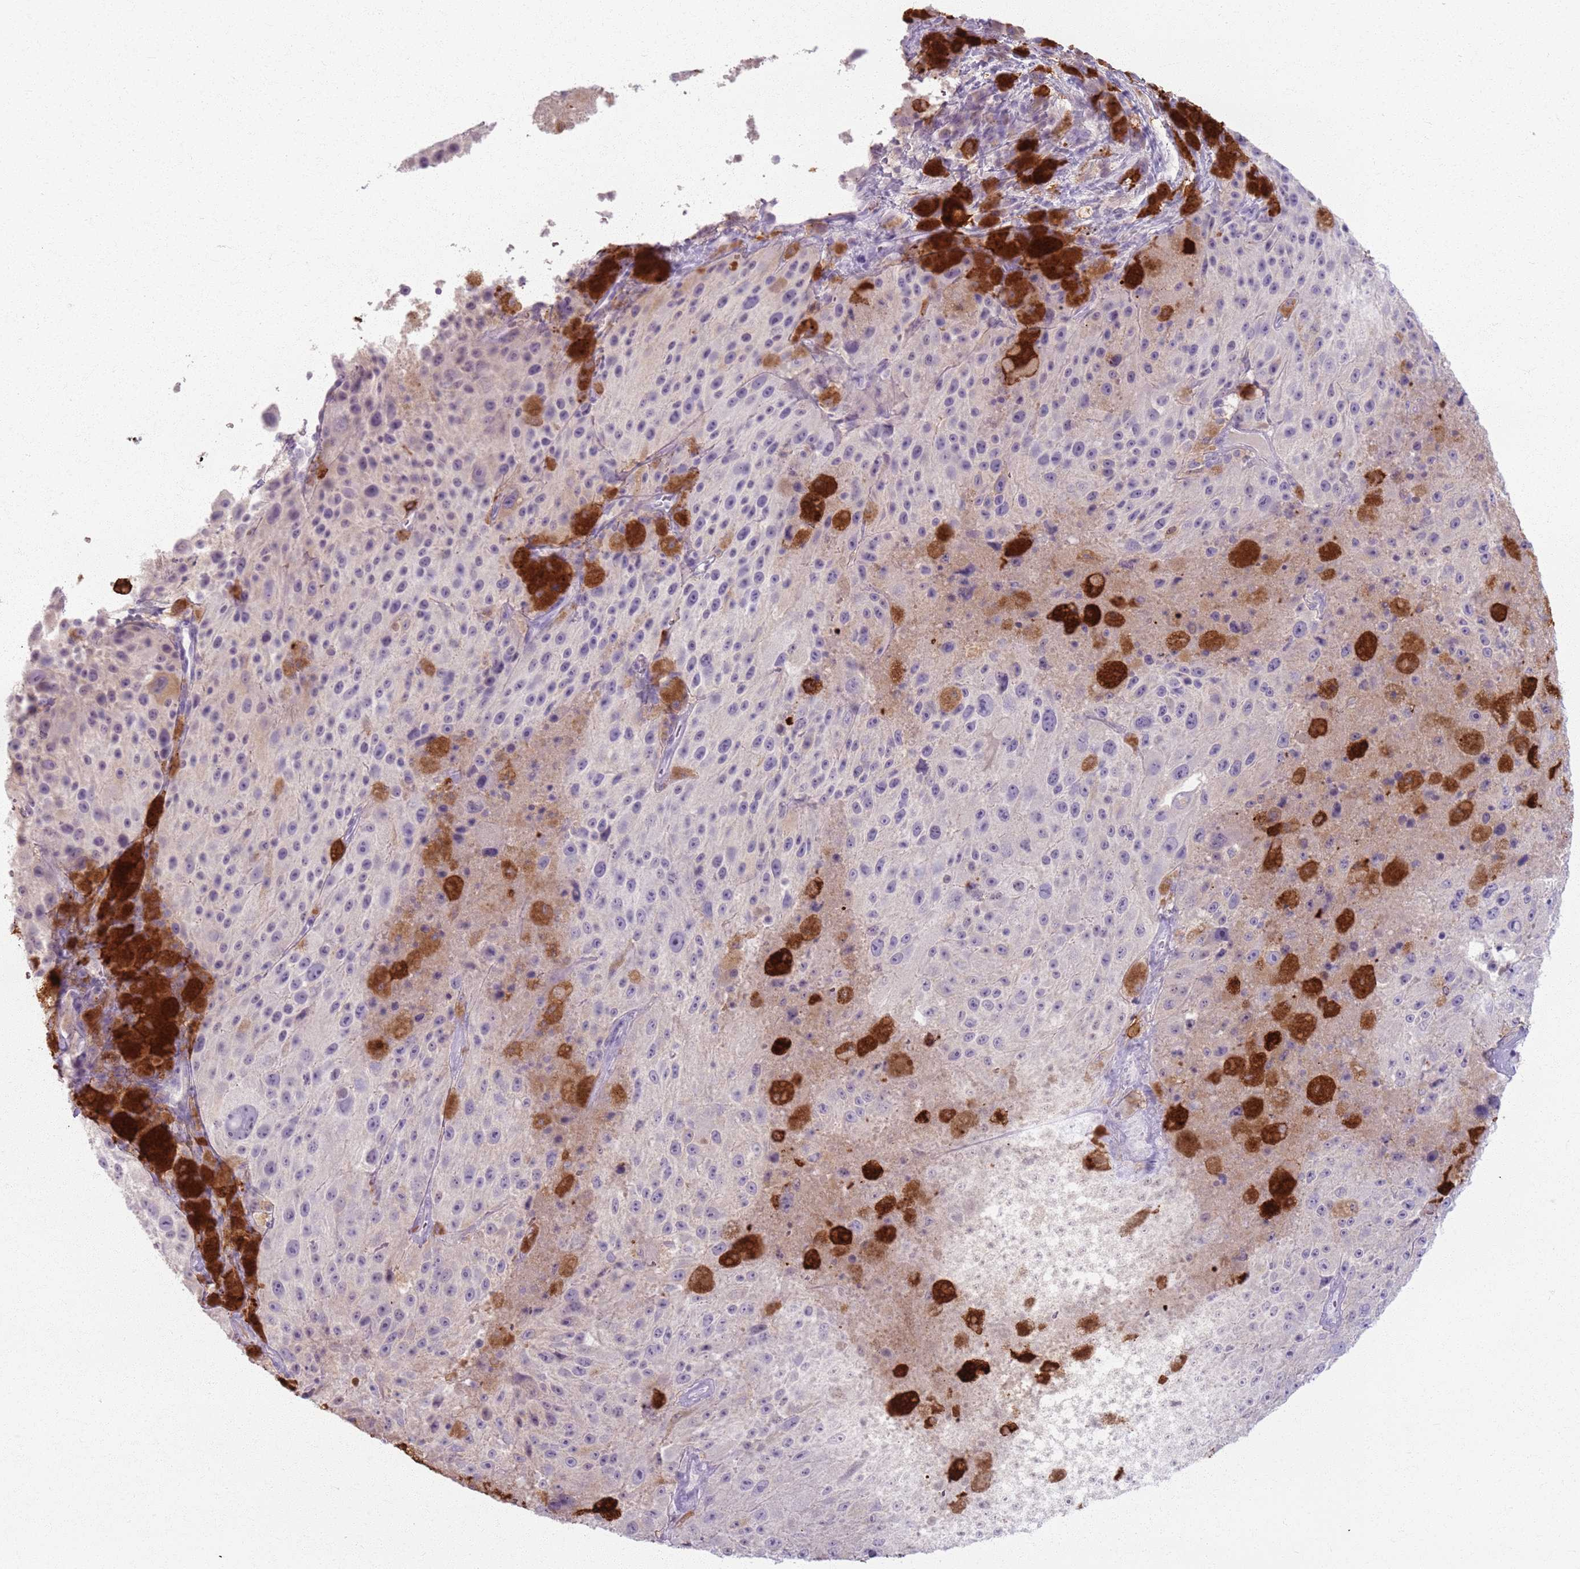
{"staining": {"intensity": "negative", "quantity": "none", "location": "none"}, "tissue": "melanoma", "cell_type": "Tumor cells", "image_type": "cancer", "snomed": [{"axis": "morphology", "description": "Malignant melanoma, Metastatic site"}, {"axis": "topography", "description": "Lymph node"}], "caption": "Malignant melanoma (metastatic site) was stained to show a protein in brown. There is no significant positivity in tumor cells. (Brightfield microscopy of DAB (3,3'-diaminobenzidine) immunohistochemistry at high magnification).", "gene": "GDPGP1", "patient": {"sex": "male", "age": 62}}